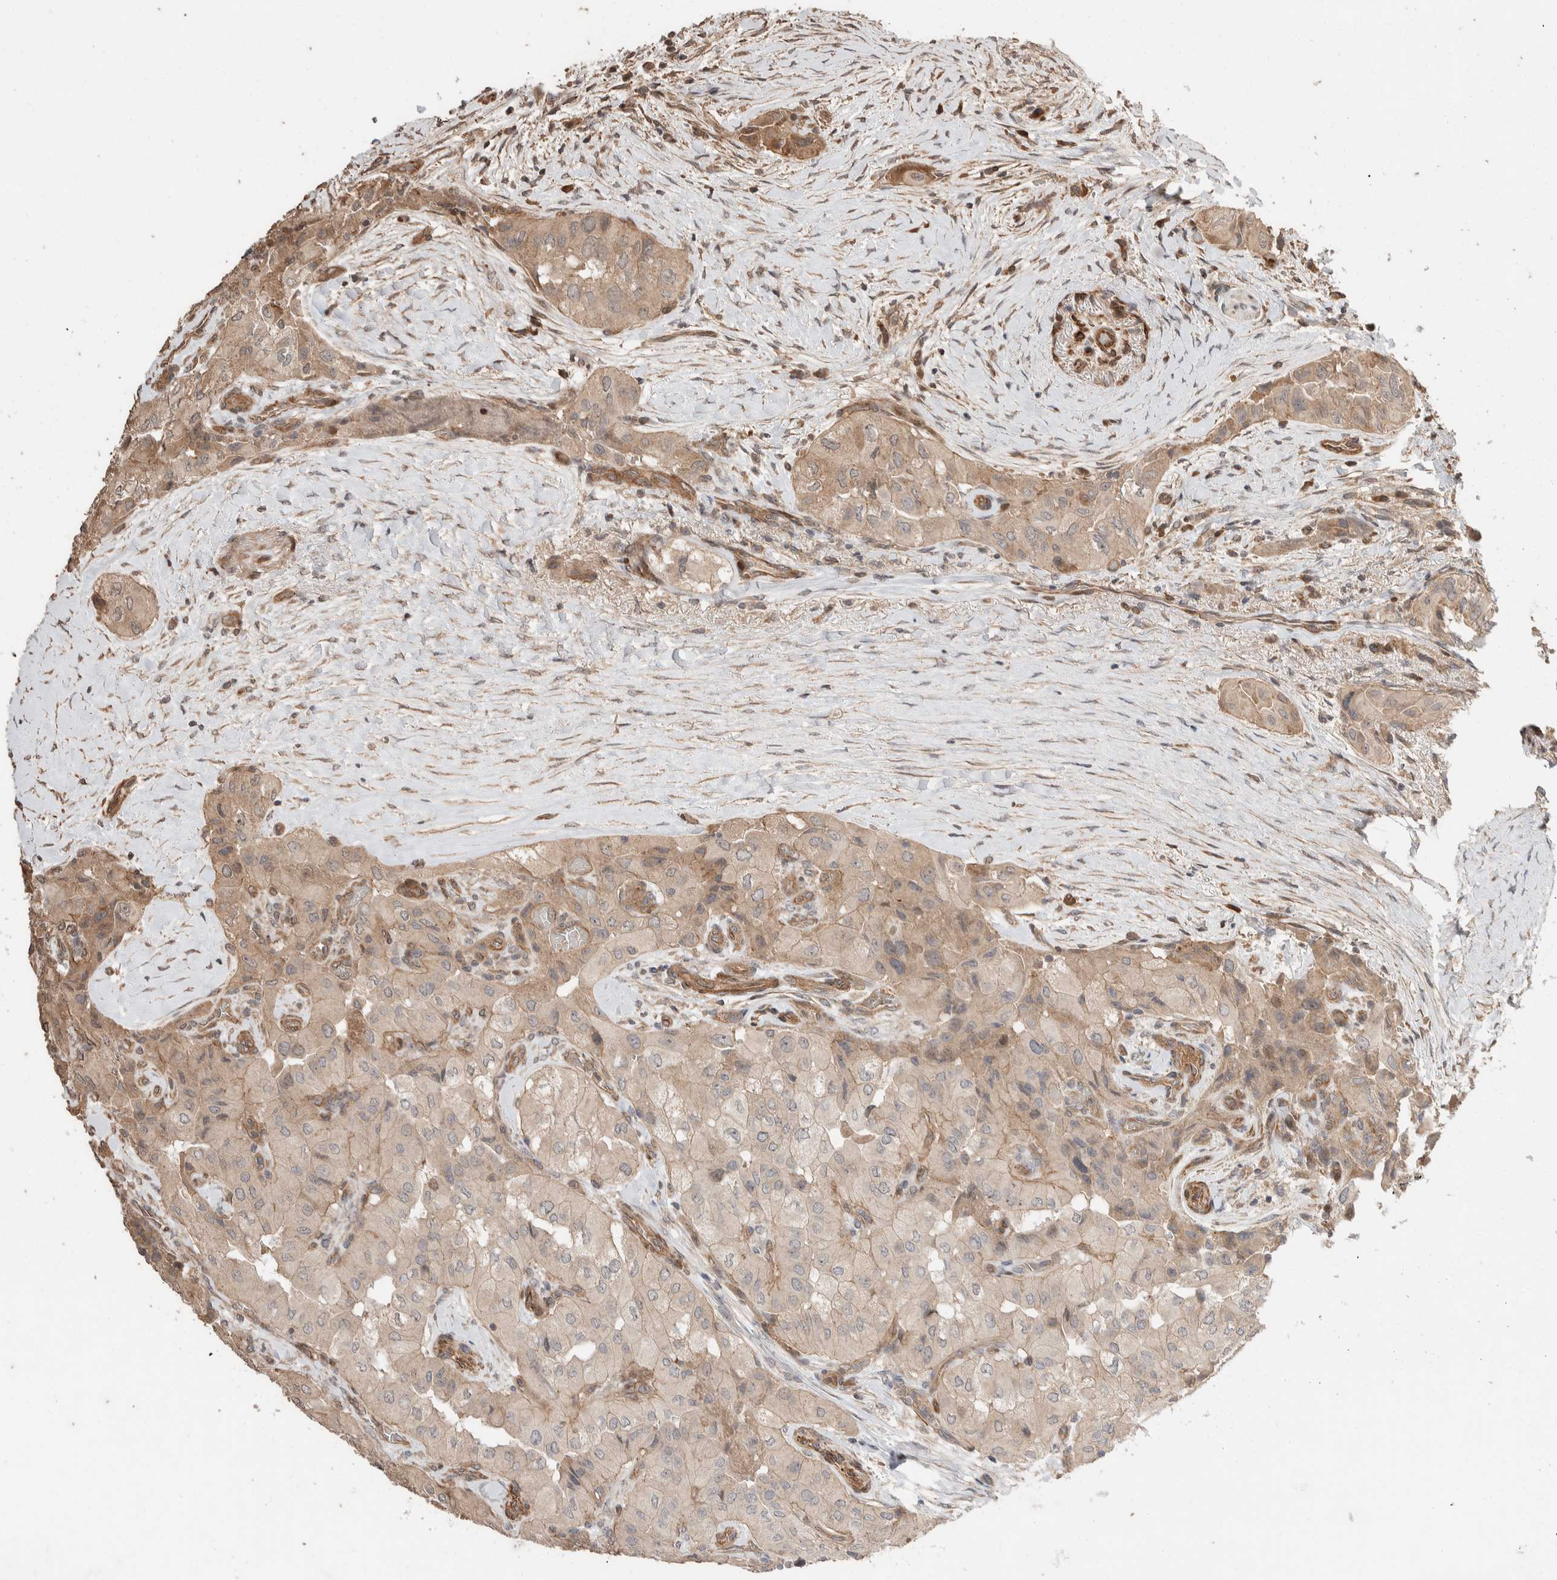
{"staining": {"intensity": "weak", "quantity": ">75%", "location": "cytoplasmic/membranous"}, "tissue": "thyroid cancer", "cell_type": "Tumor cells", "image_type": "cancer", "snomed": [{"axis": "morphology", "description": "Papillary adenocarcinoma, NOS"}, {"axis": "topography", "description": "Thyroid gland"}], "caption": "Immunohistochemistry (IHC) photomicrograph of papillary adenocarcinoma (thyroid) stained for a protein (brown), which reveals low levels of weak cytoplasmic/membranous expression in approximately >75% of tumor cells.", "gene": "ERC1", "patient": {"sex": "female", "age": 59}}